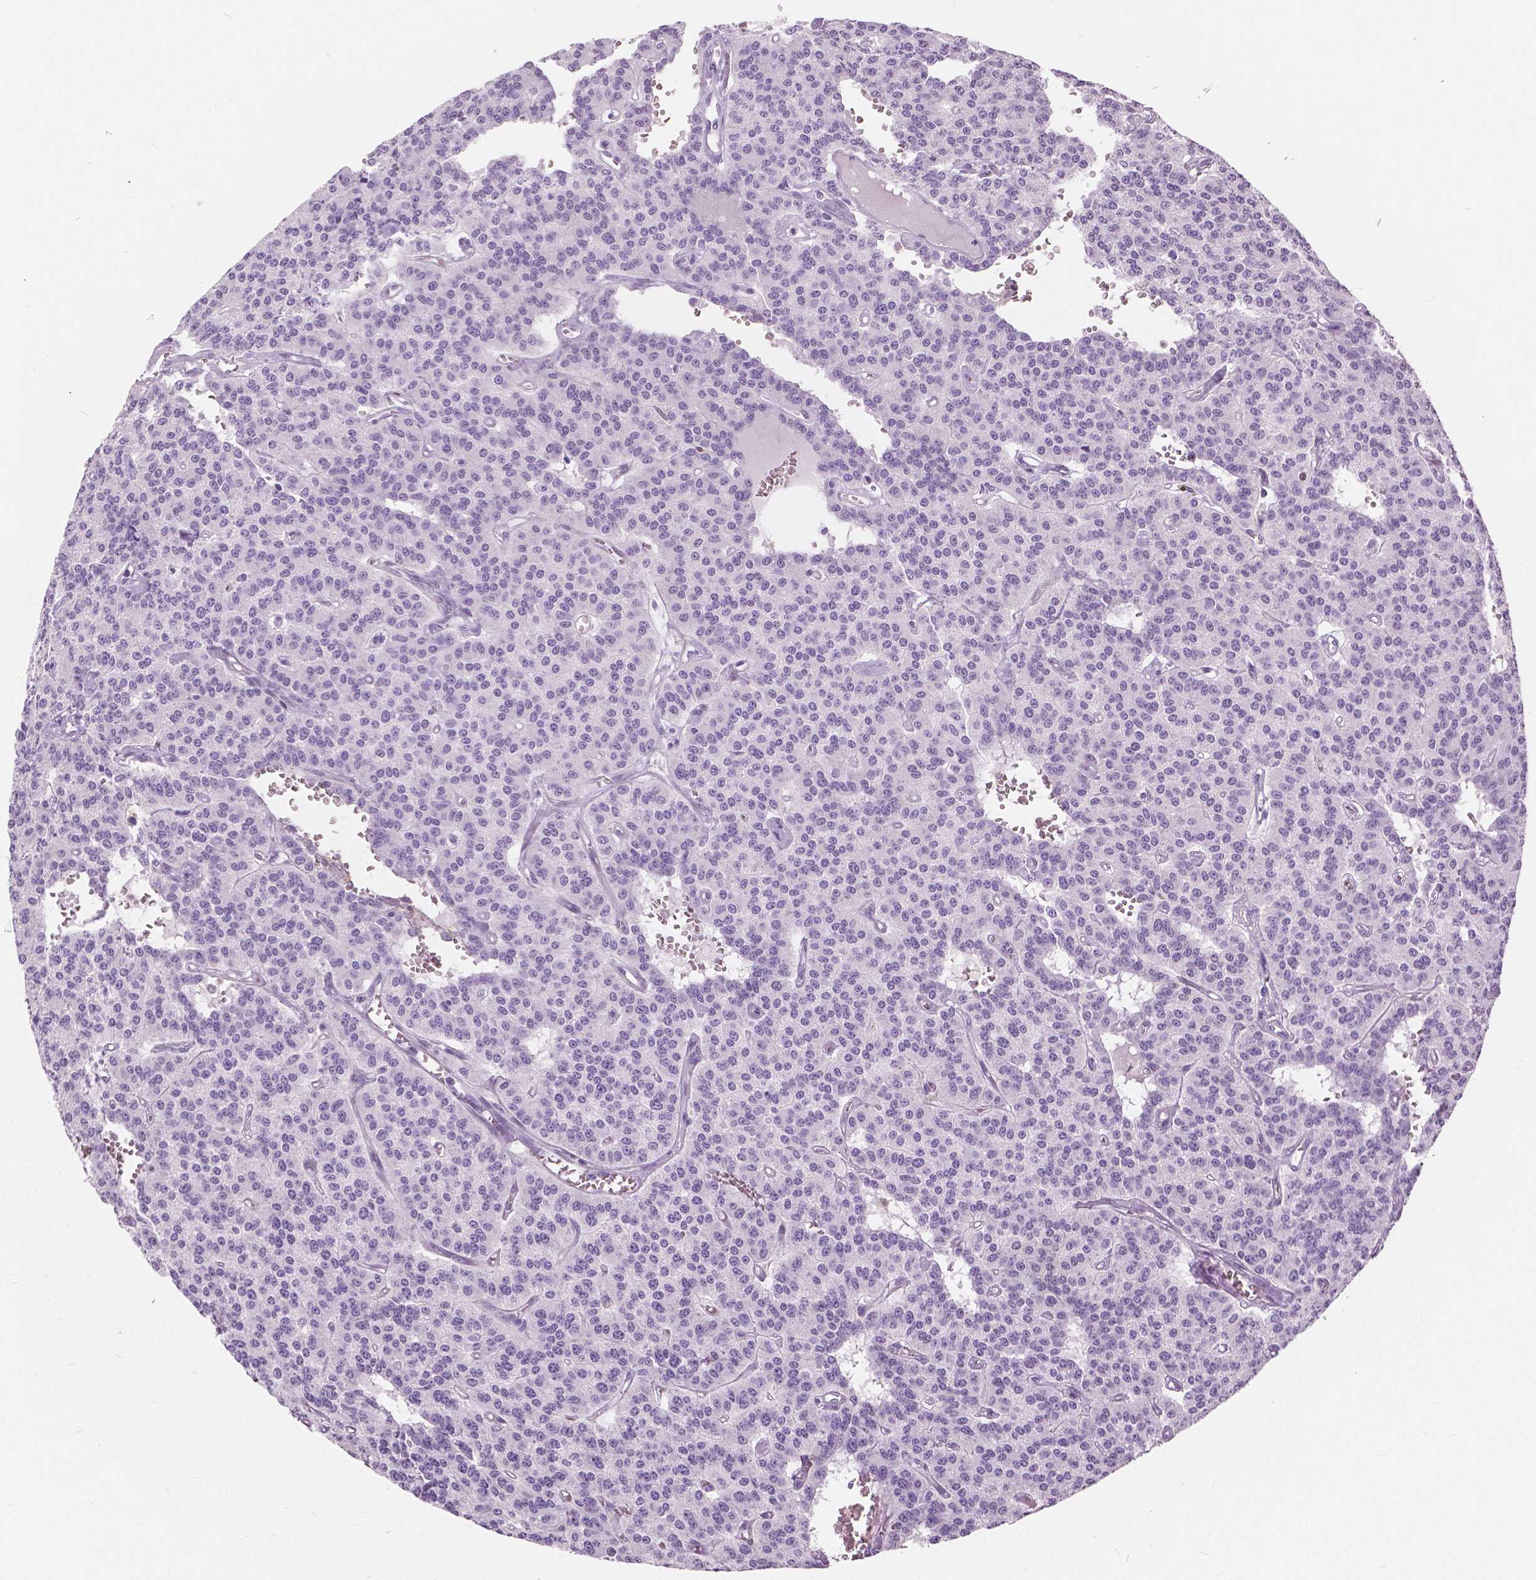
{"staining": {"intensity": "negative", "quantity": "none", "location": "none"}, "tissue": "carcinoid", "cell_type": "Tumor cells", "image_type": "cancer", "snomed": [{"axis": "morphology", "description": "Carcinoid, malignant, NOS"}, {"axis": "topography", "description": "Lung"}], "caption": "Human carcinoid (malignant) stained for a protein using immunohistochemistry (IHC) exhibits no positivity in tumor cells.", "gene": "GALM", "patient": {"sex": "female", "age": 71}}